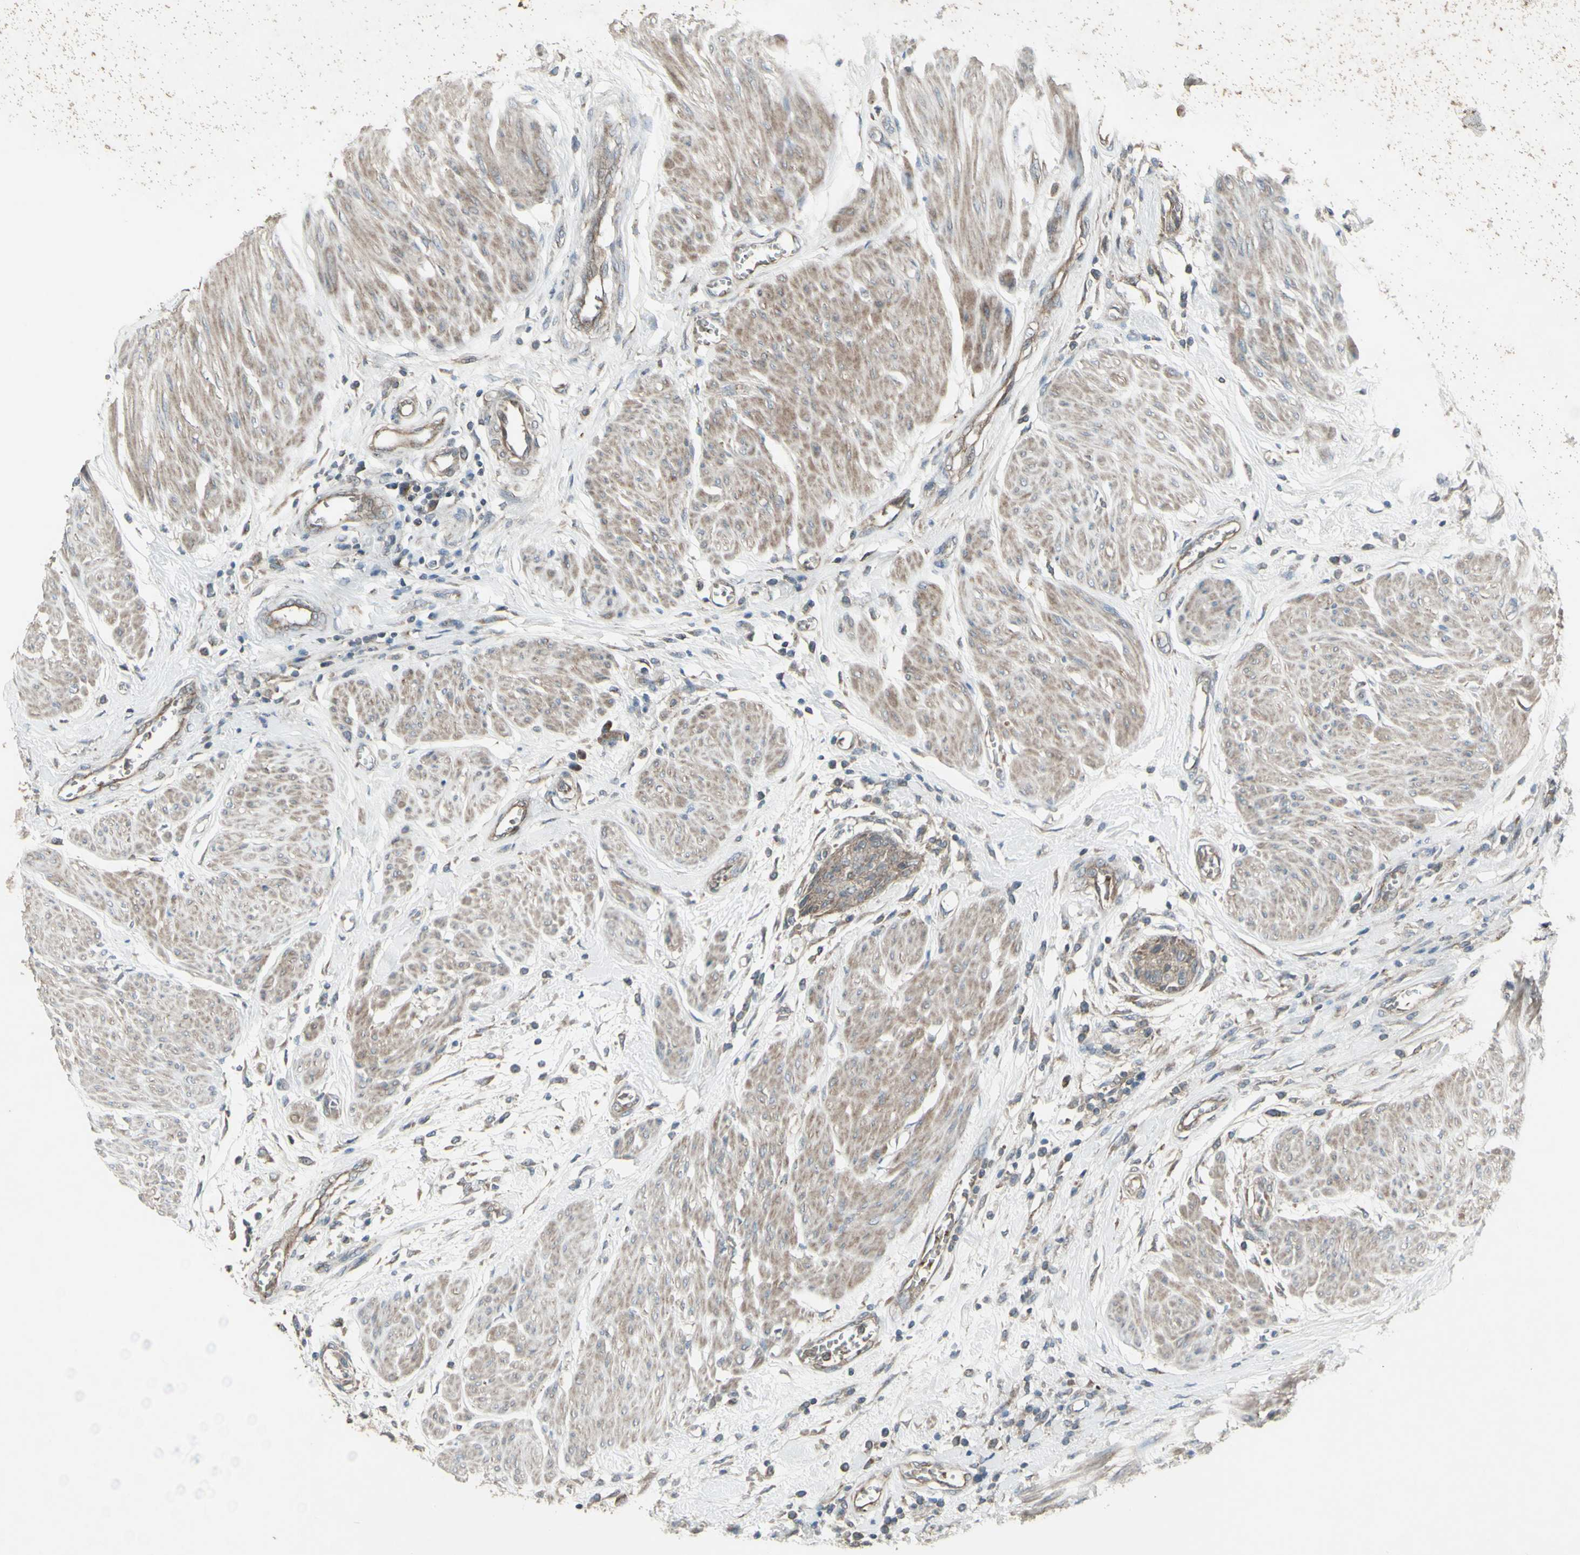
{"staining": {"intensity": "weak", "quantity": ">75%", "location": "cytoplasmic/membranous"}, "tissue": "urothelial cancer", "cell_type": "Tumor cells", "image_type": "cancer", "snomed": [{"axis": "morphology", "description": "Urothelial carcinoma, High grade"}, {"axis": "topography", "description": "Urinary bladder"}], "caption": "The photomicrograph displays staining of urothelial carcinoma (high-grade), revealing weak cytoplasmic/membranous protein positivity (brown color) within tumor cells. The staining was performed using DAB, with brown indicating positive protein expression. Nuclei are stained blue with hematoxylin.", "gene": "SHC1", "patient": {"sex": "male", "age": 35}}